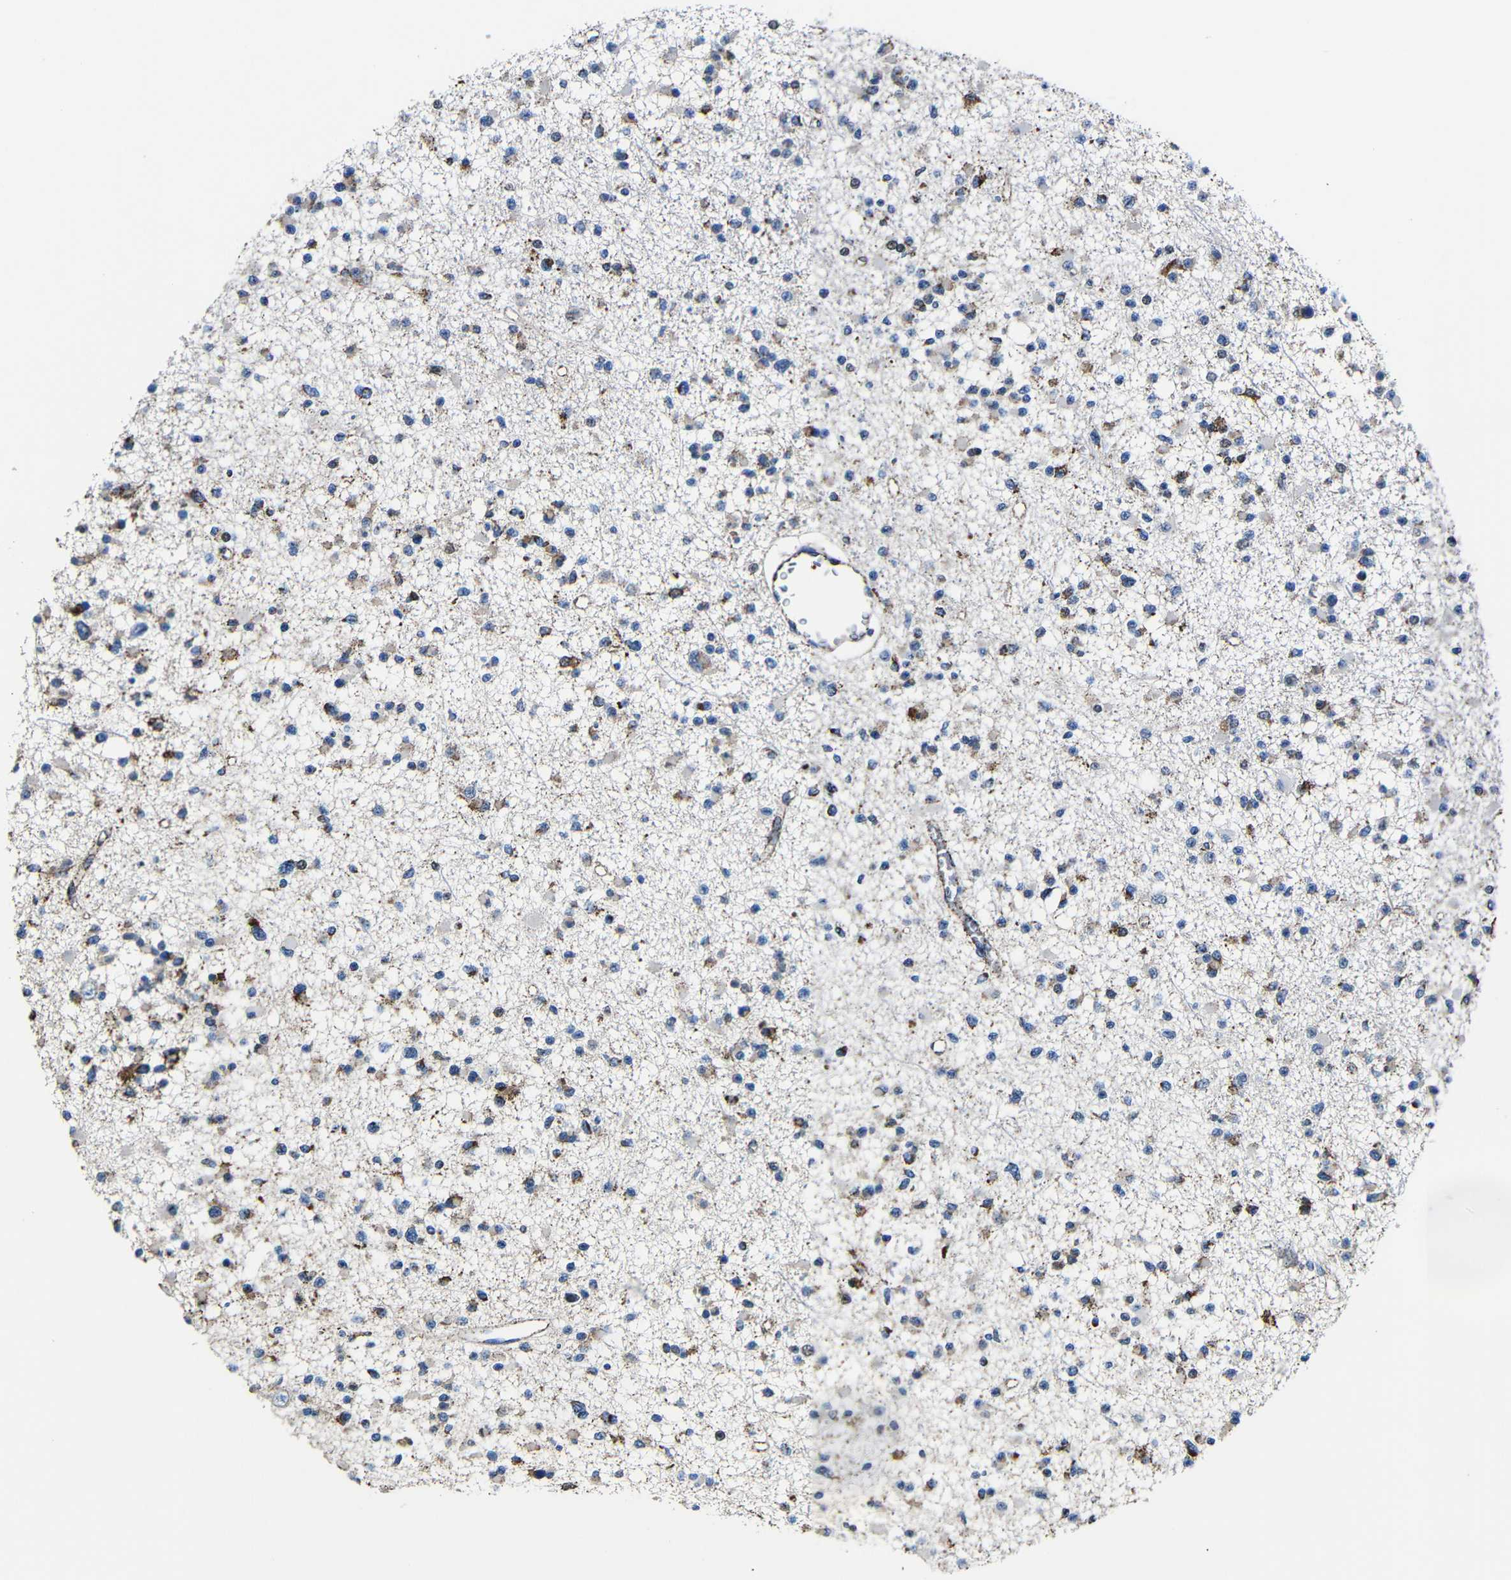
{"staining": {"intensity": "strong", "quantity": "25%-75%", "location": "cytoplasmic/membranous"}, "tissue": "glioma", "cell_type": "Tumor cells", "image_type": "cancer", "snomed": [{"axis": "morphology", "description": "Glioma, malignant, Low grade"}, {"axis": "topography", "description": "Brain"}], "caption": "Glioma stained for a protein demonstrates strong cytoplasmic/membranous positivity in tumor cells.", "gene": "CA5B", "patient": {"sex": "female", "age": 22}}